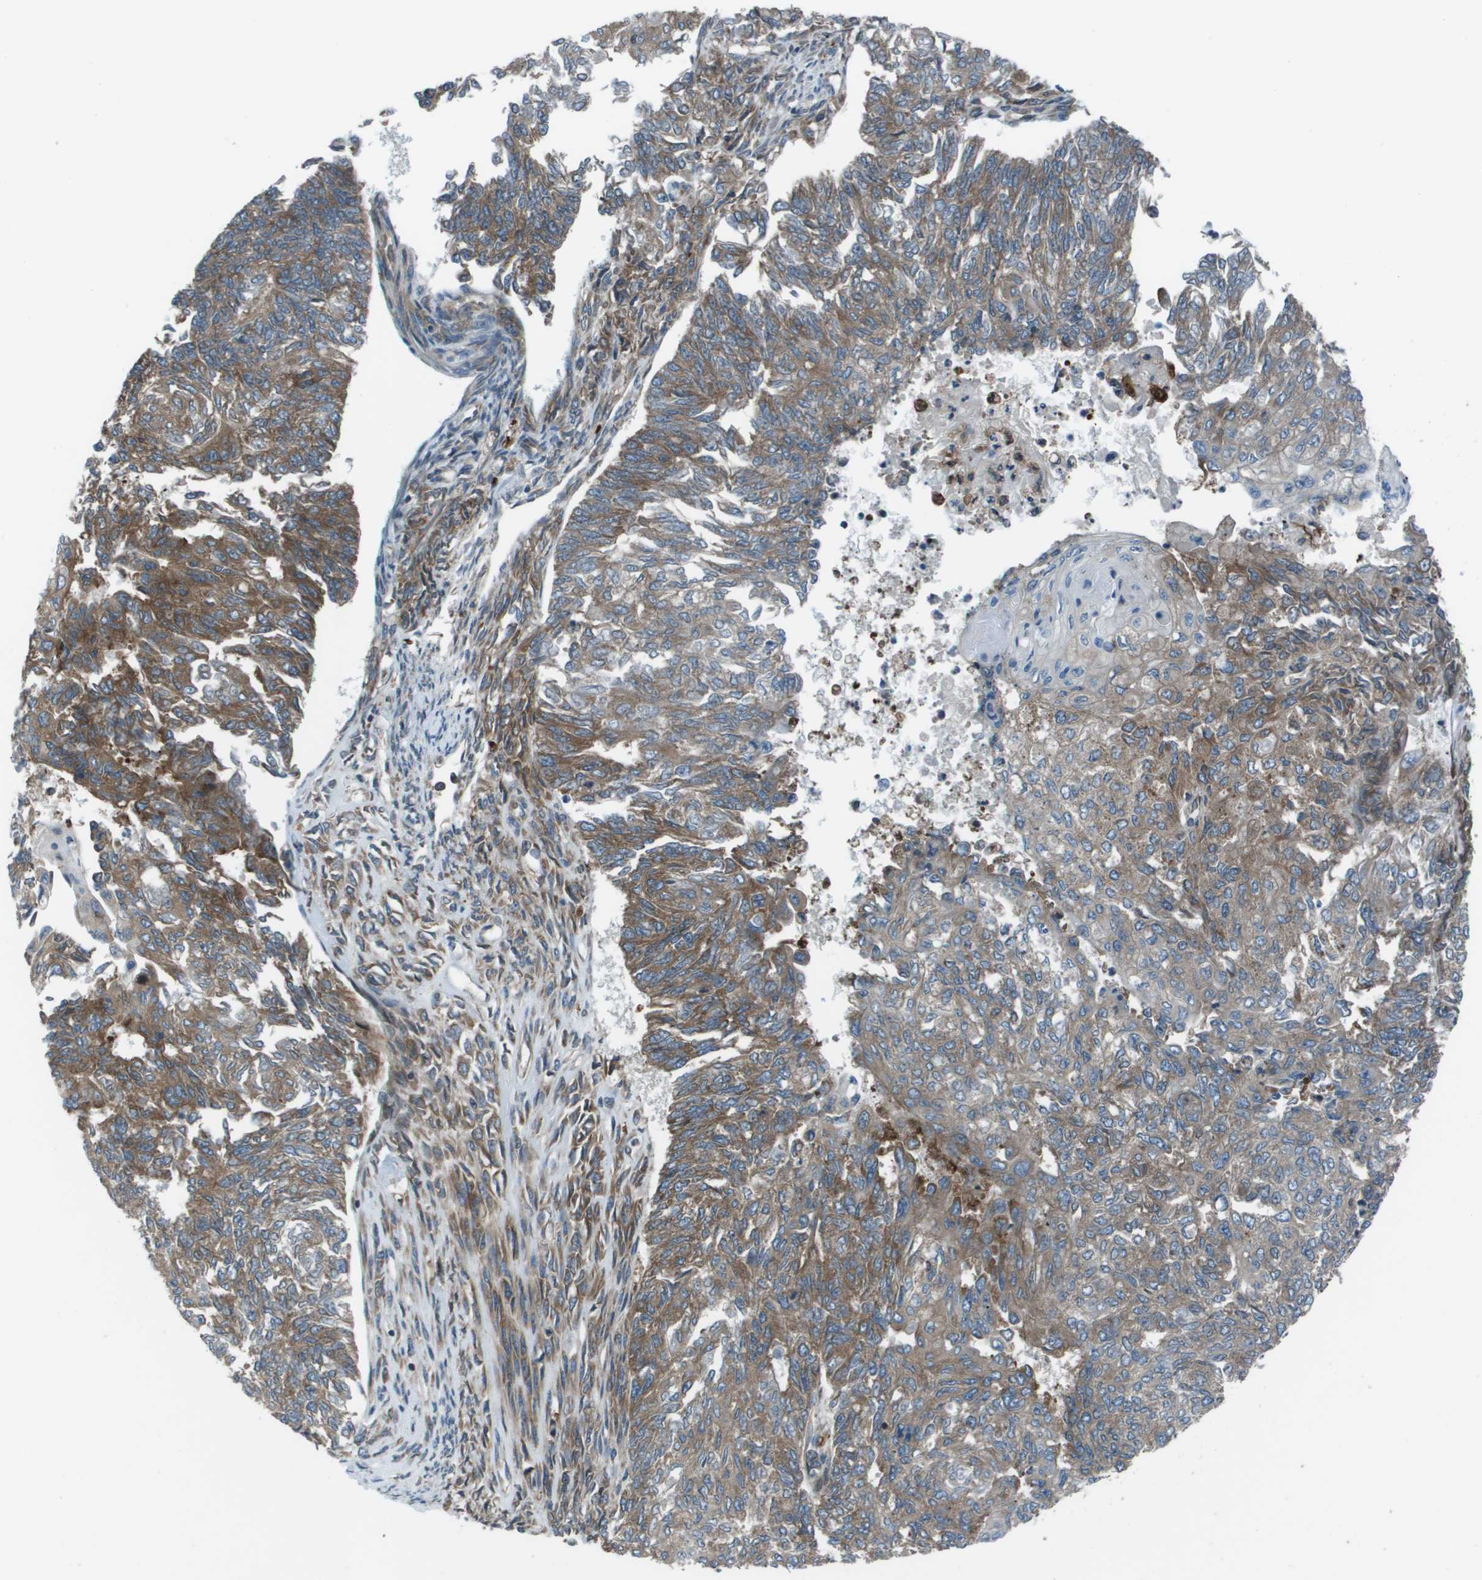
{"staining": {"intensity": "moderate", "quantity": ">75%", "location": "cytoplasmic/membranous"}, "tissue": "endometrial cancer", "cell_type": "Tumor cells", "image_type": "cancer", "snomed": [{"axis": "morphology", "description": "Adenocarcinoma, NOS"}, {"axis": "topography", "description": "Endometrium"}], "caption": "The immunohistochemical stain highlights moderate cytoplasmic/membranous positivity in tumor cells of adenocarcinoma (endometrial) tissue.", "gene": "EIF3B", "patient": {"sex": "female", "age": 32}}